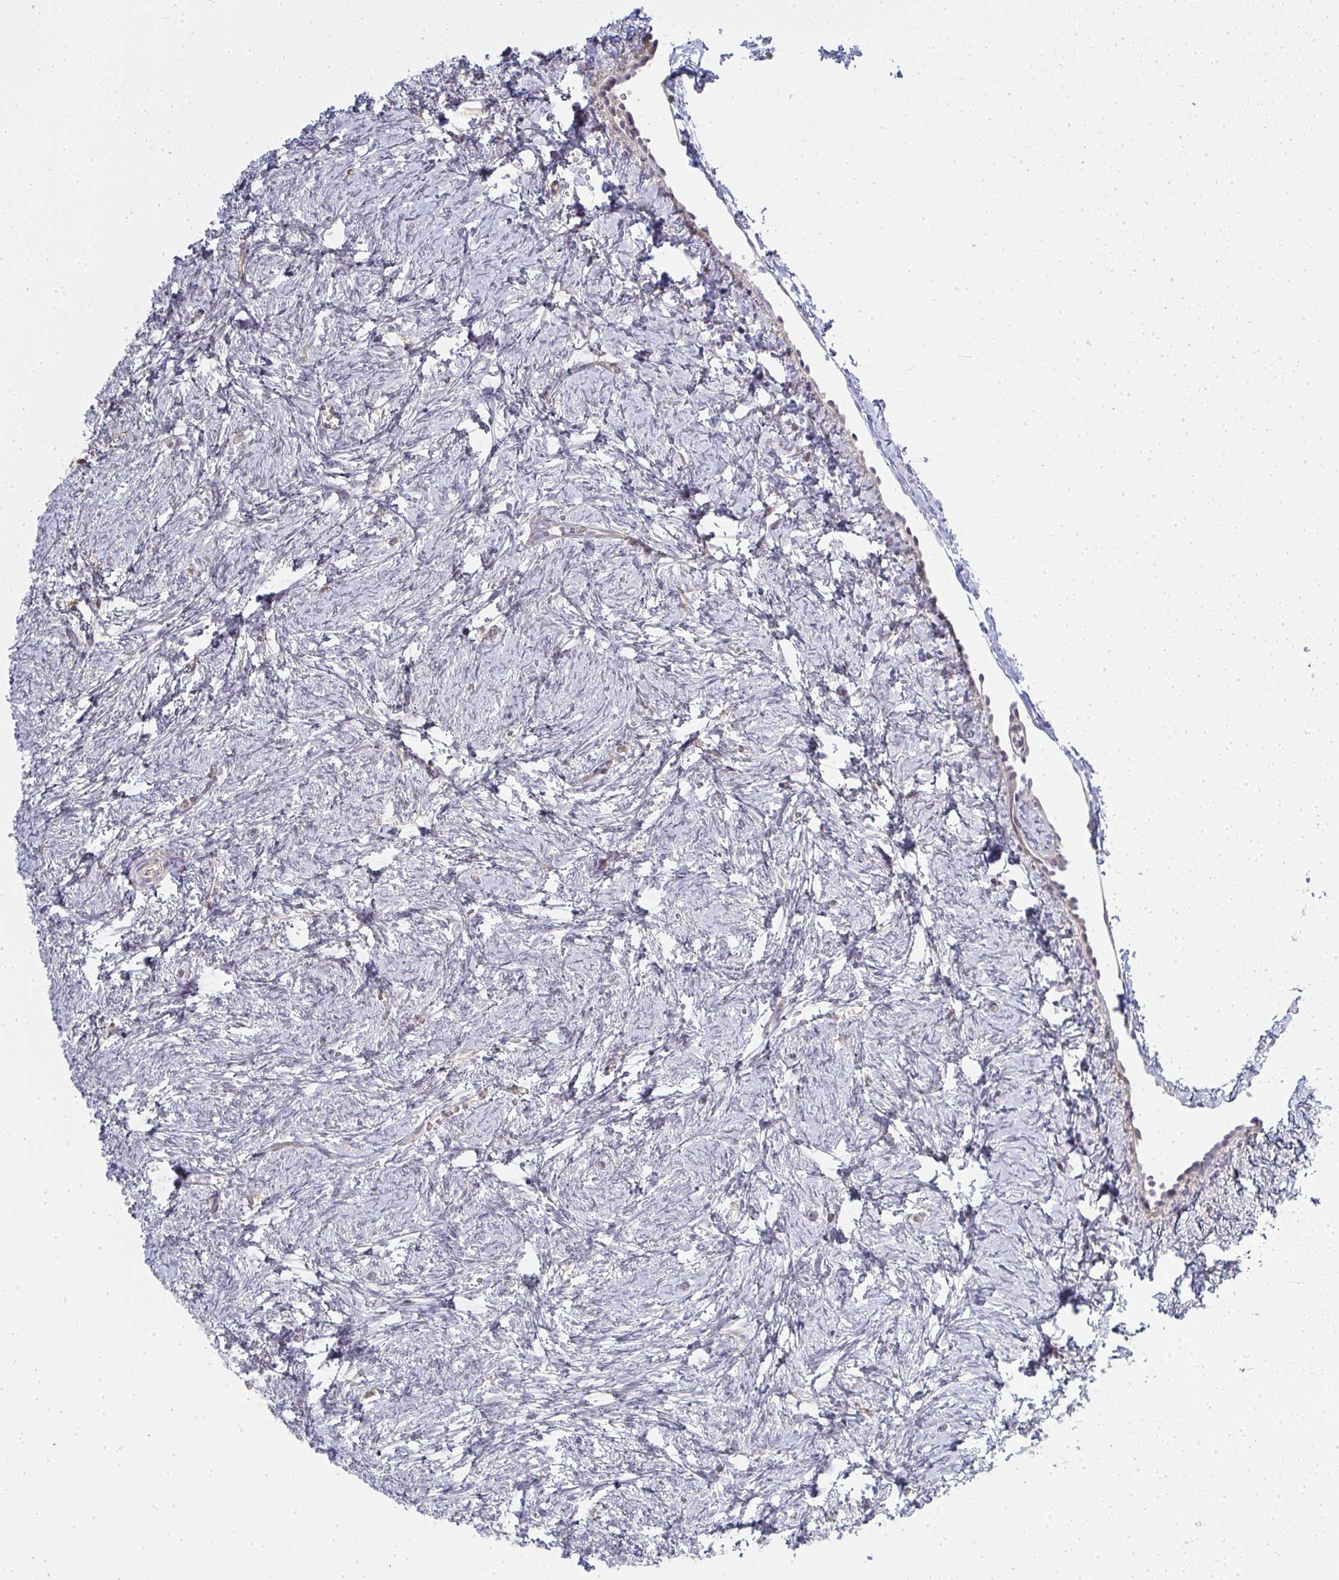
{"staining": {"intensity": "negative", "quantity": "none", "location": "none"}, "tissue": "ovary", "cell_type": "Follicle cells", "image_type": "normal", "snomed": [{"axis": "morphology", "description": "Normal tissue, NOS"}, {"axis": "topography", "description": "Ovary"}], "caption": "Immunohistochemical staining of unremarkable ovary shows no significant positivity in follicle cells. (Stains: DAB IHC with hematoxylin counter stain, Microscopy: brightfield microscopy at high magnification).", "gene": "GSDMB", "patient": {"sex": "female", "age": 41}}